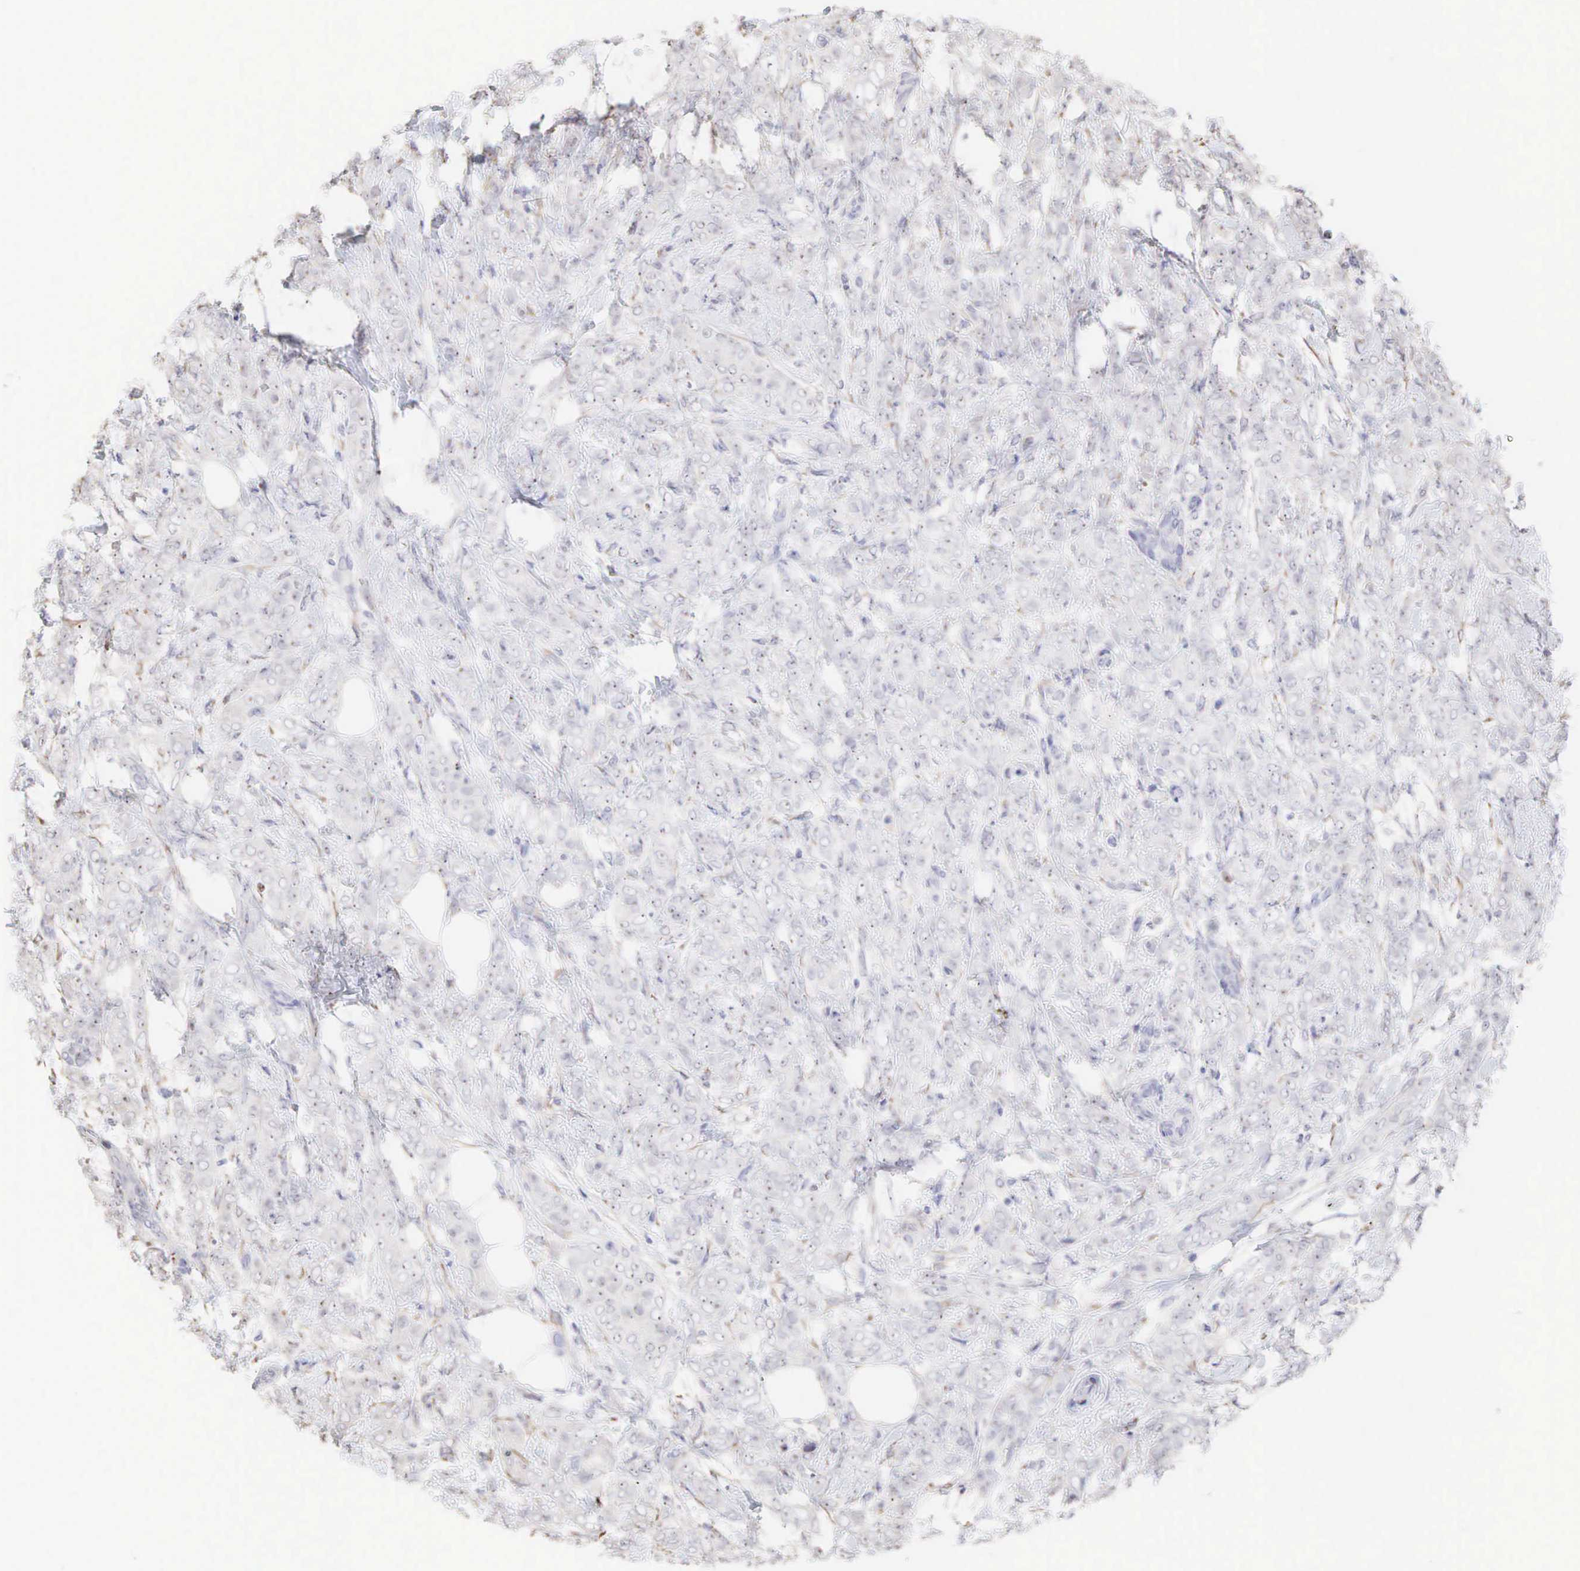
{"staining": {"intensity": "moderate", "quantity": "25%-75%", "location": "cytoplasmic/membranous,nuclear"}, "tissue": "breast cancer", "cell_type": "Tumor cells", "image_type": "cancer", "snomed": [{"axis": "morphology", "description": "Duct carcinoma"}, {"axis": "topography", "description": "Breast"}], "caption": "Protein staining of breast cancer (invasive ductal carcinoma) tissue reveals moderate cytoplasmic/membranous and nuclear staining in about 25%-75% of tumor cells.", "gene": "DKC1", "patient": {"sex": "female", "age": 53}}